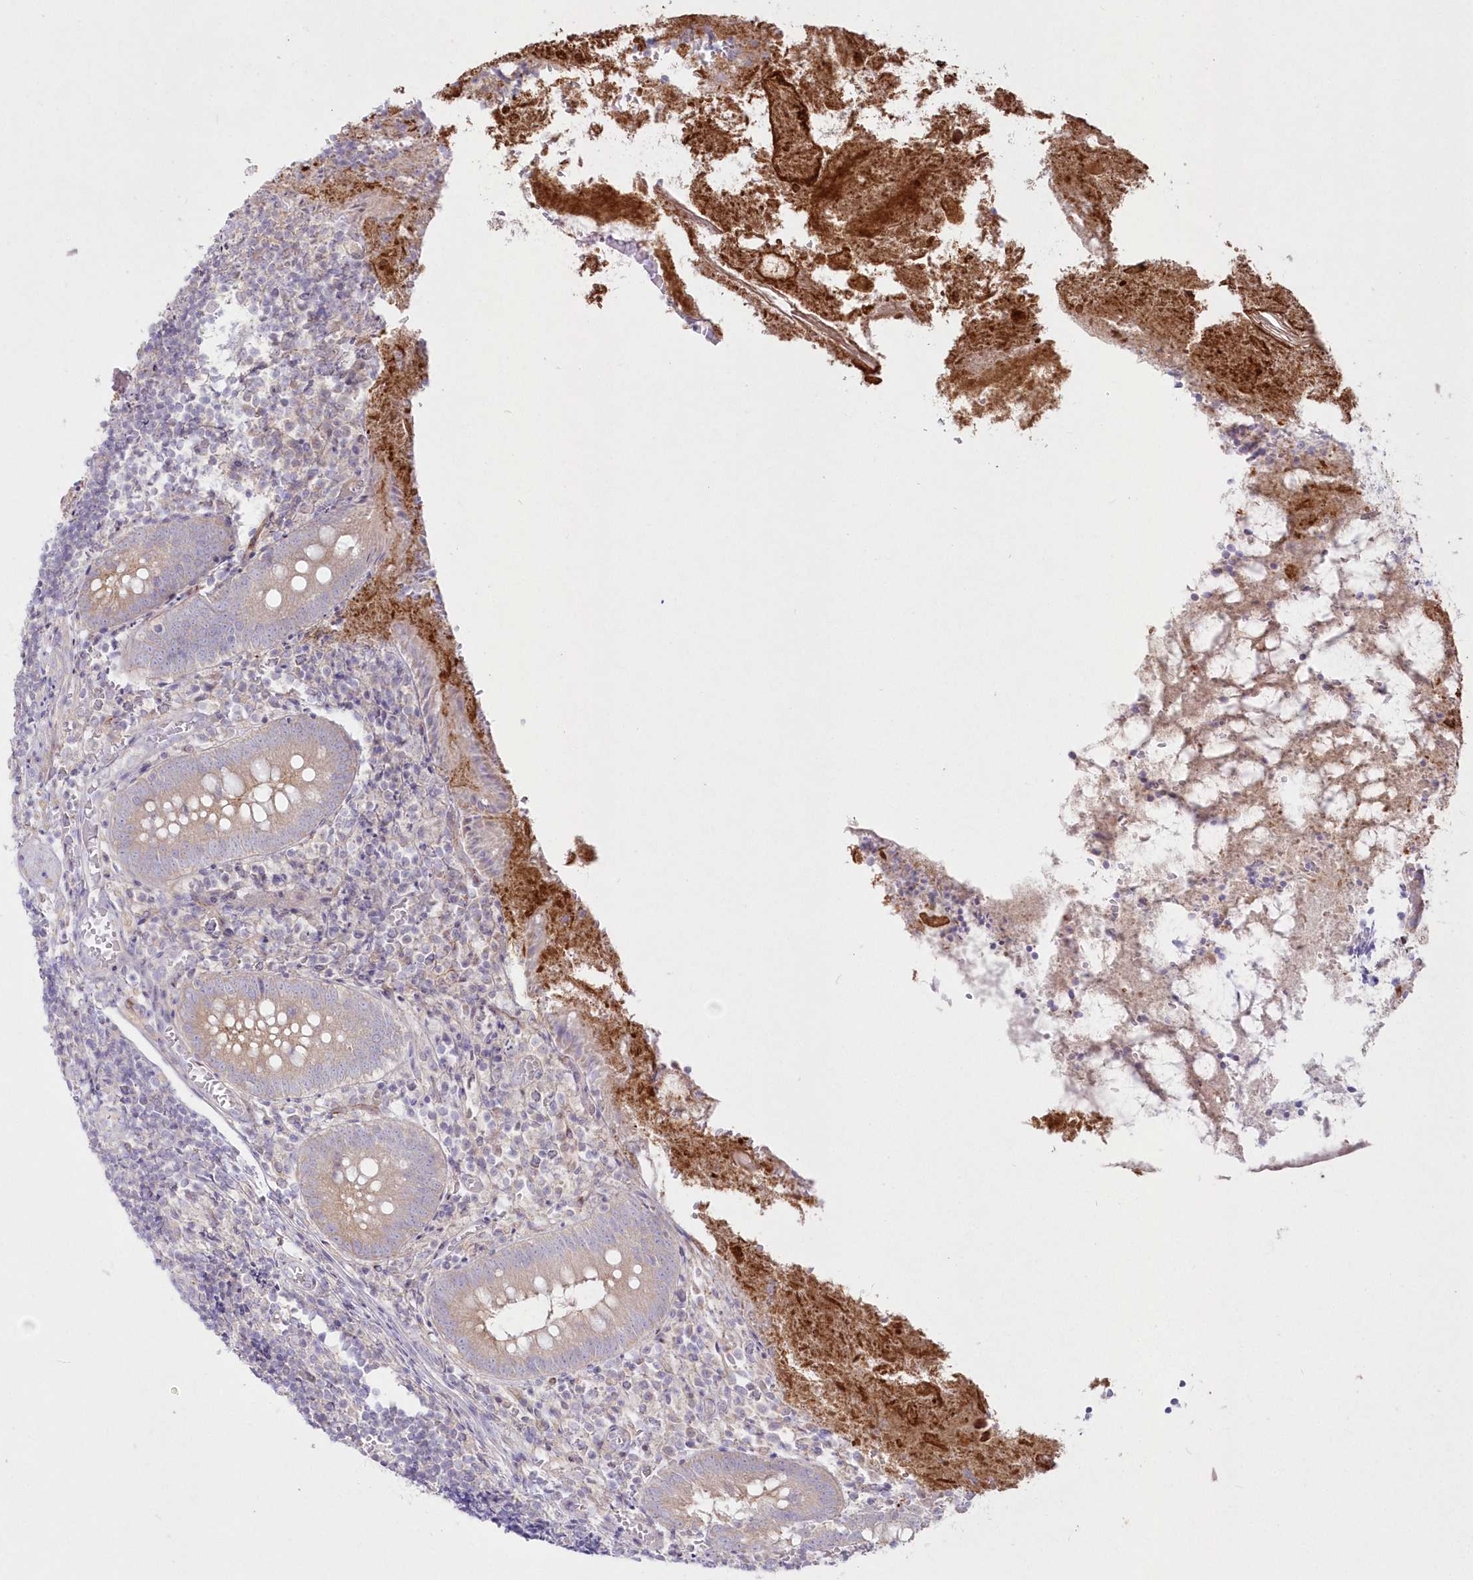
{"staining": {"intensity": "moderate", "quantity": ">75%", "location": "cytoplasmic/membranous"}, "tissue": "appendix", "cell_type": "Glandular cells", "image_type": "normal", "snomed": [{"axis": "morphology", "description": "Normal tissue, NOS"}, {"axis": "topography", "description": "Appendix"}], "caption": "About >75% of glandular cells in unremarkable human appendix show moderate cytoplasmic/membranous protein expression as visualized by brown immunohistochemical staining.", "gene": "ZNF843", "patient": {"sex": "female", "age": 17}}